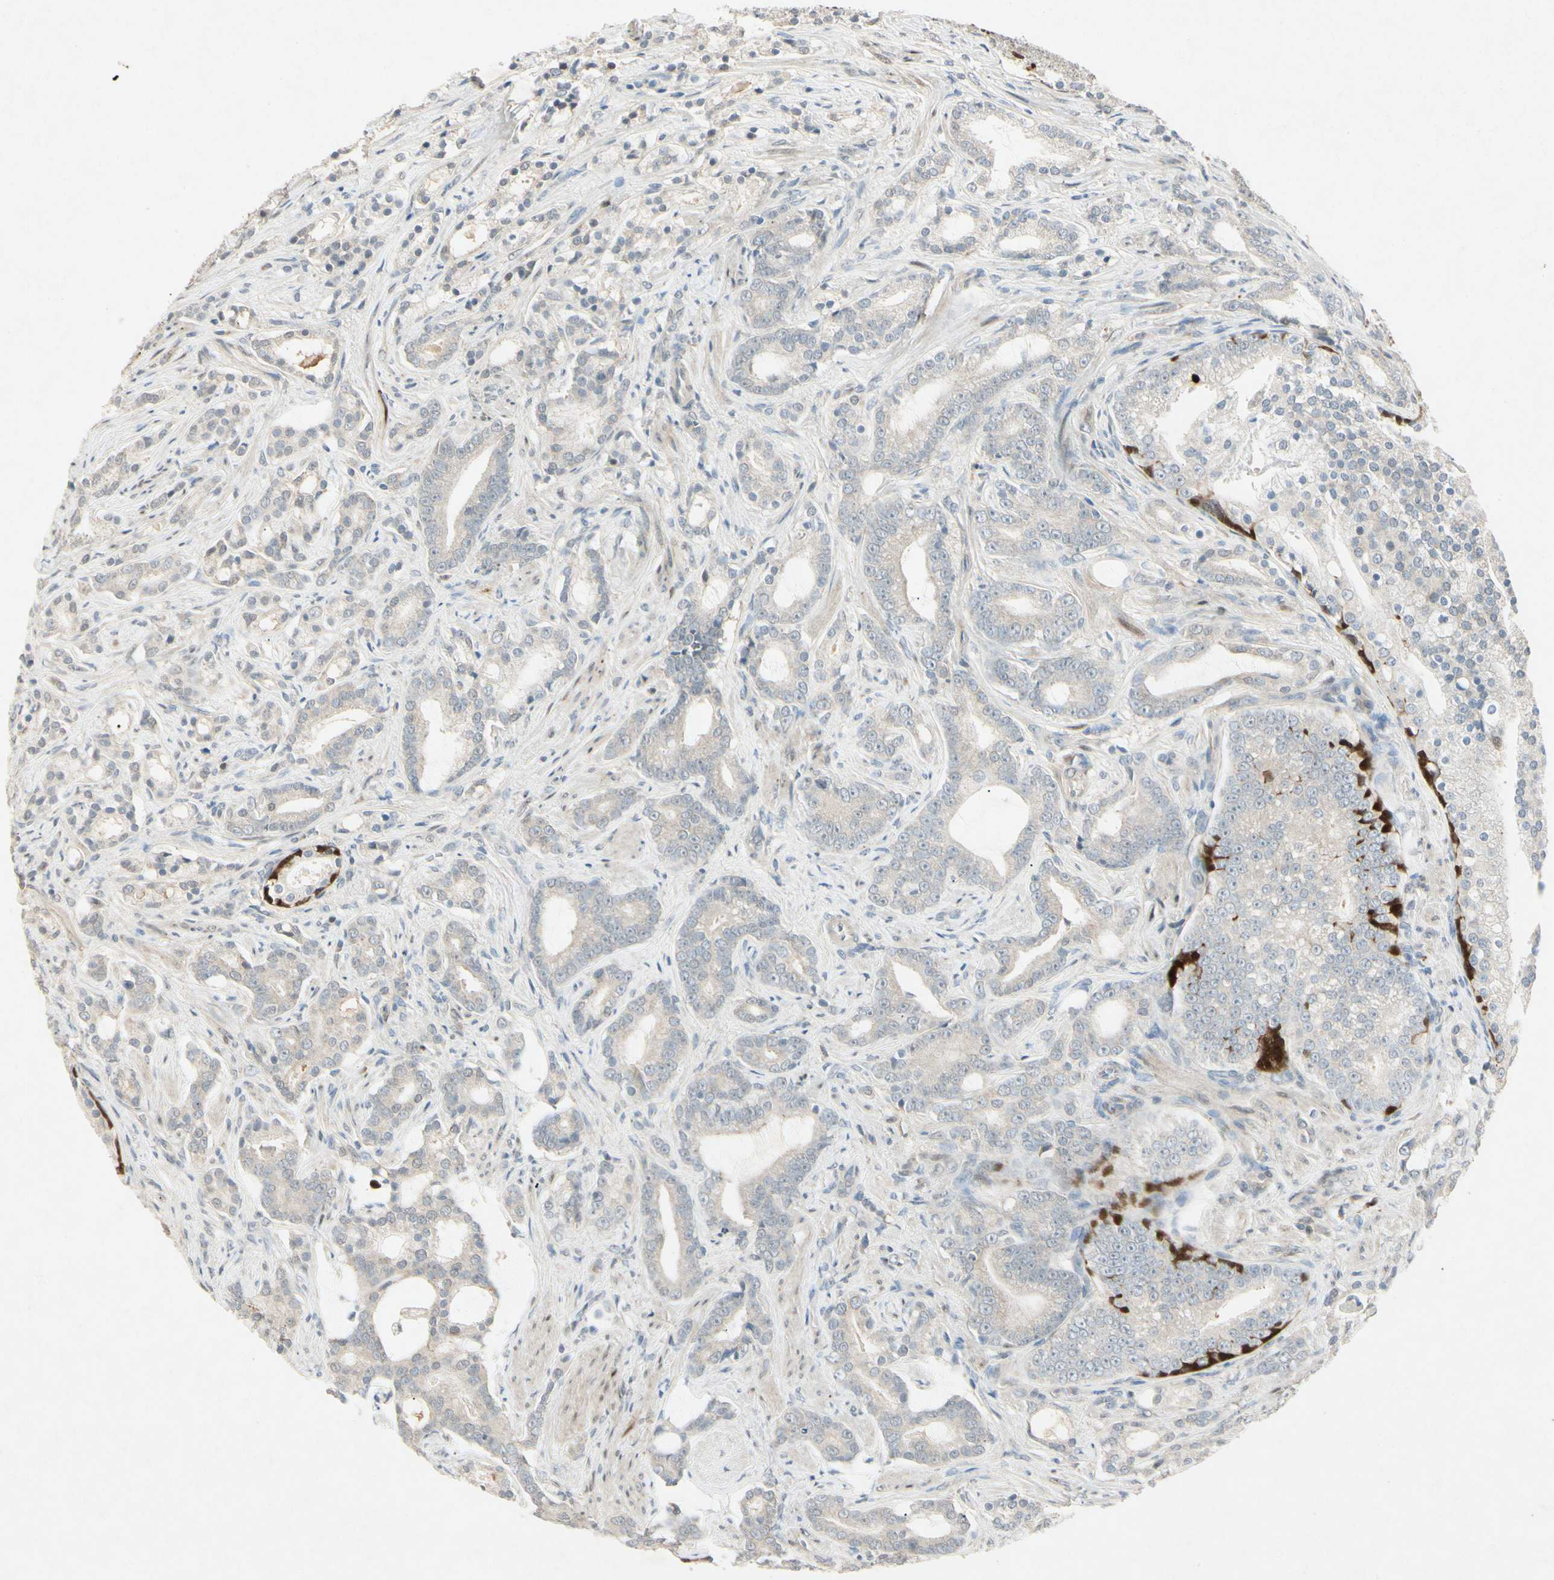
{"staining": {"intensity": "weak", "quantity": "25%-75%", "location": "cytoplasmic/membranous"}, "tissue": "prostate cancer", "cell_type": "Tumor cells", "image_type": "cancer", "snomed": [{"axis": "morphology", "description": "Adenocarcinoma, Low grade"}, {"axis": "topography", "description": "Prostate"}], "caption": "Brown immunohistochemical staining in human prostate cancer (adenocarcinoma (low-grade)) exhibits weak cytoplasmic/membranous positivity in approximately 25%-75% of tumor cells. (DAB IHC, brown staining for protein, blue staining for nuclei).", "gene": "HSPA1B", "patient": {"sex": "male", "age": 58}}